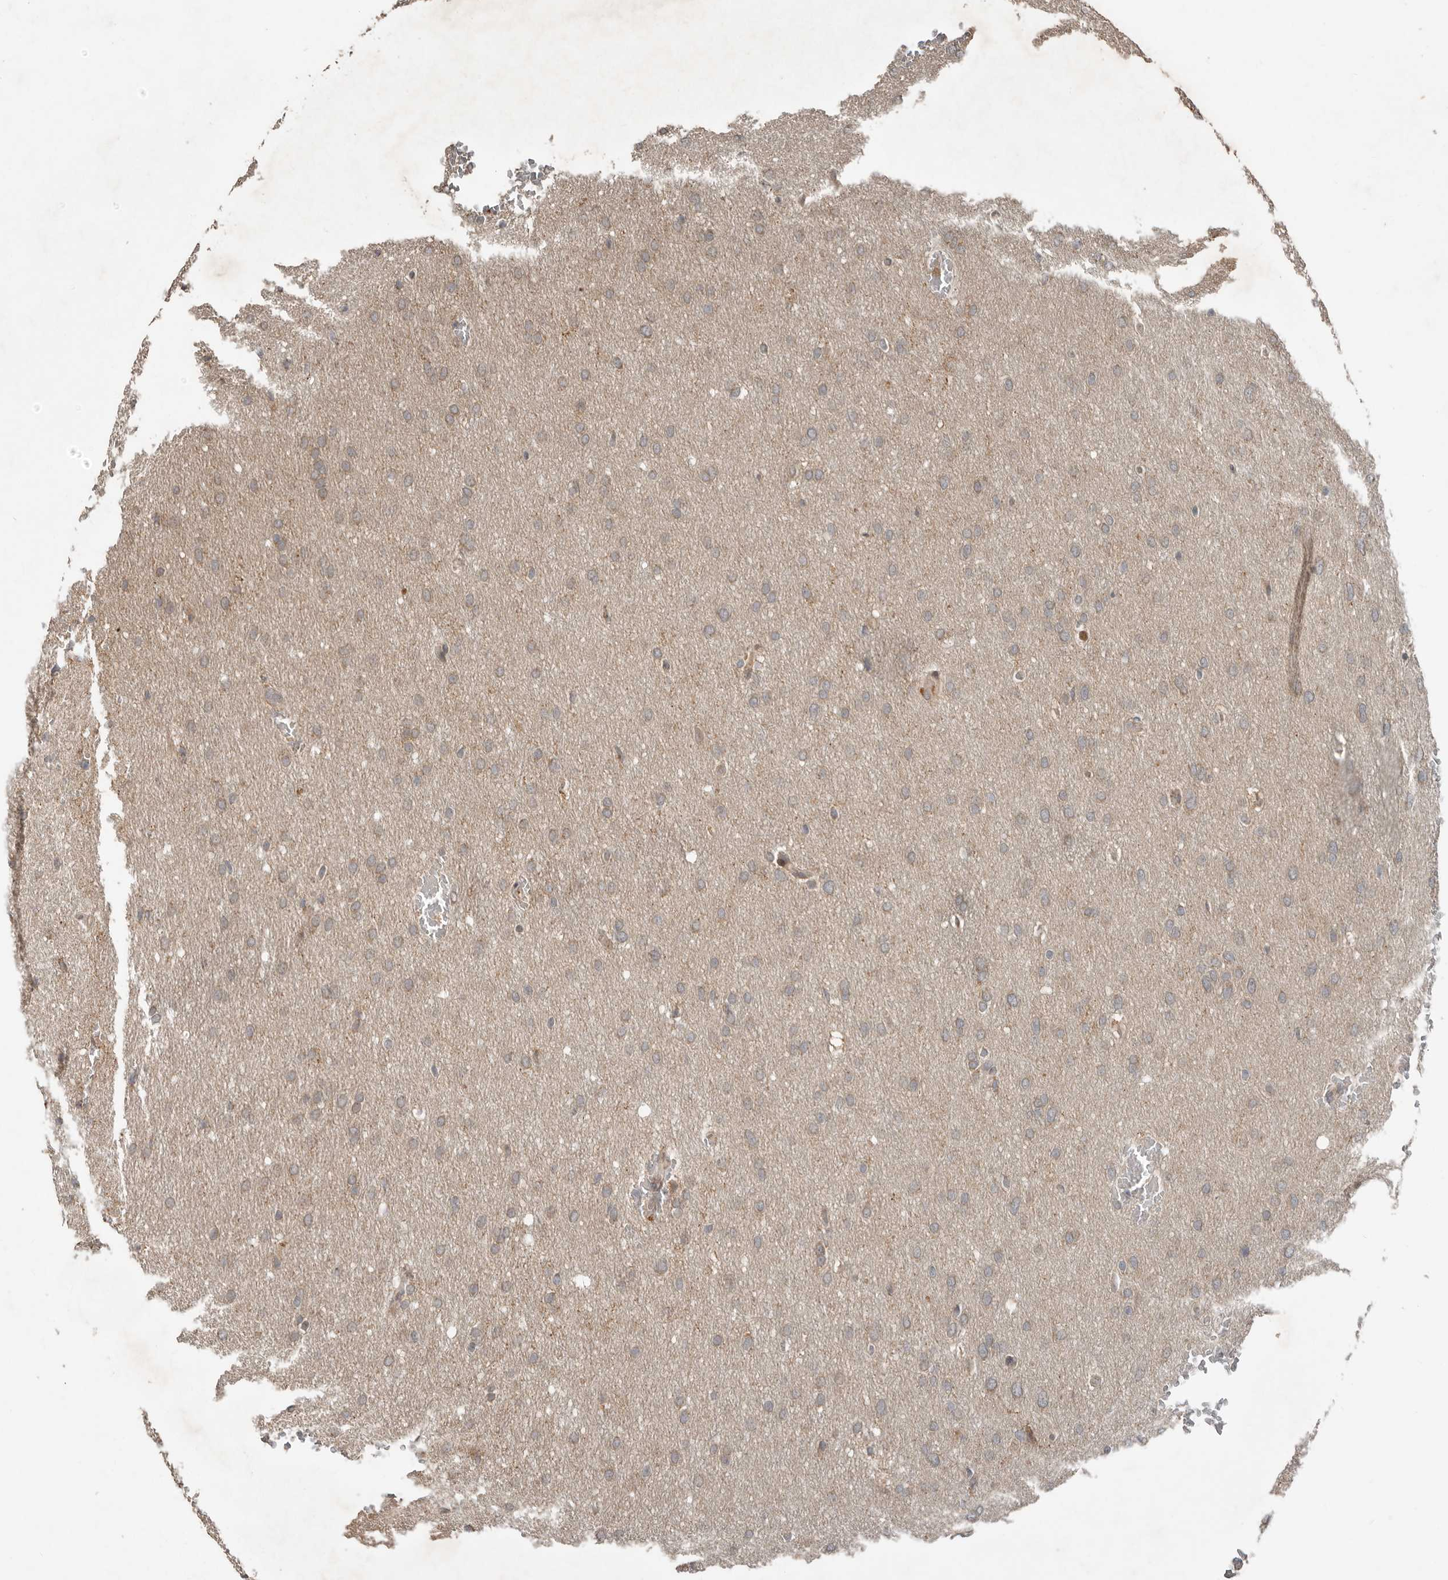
{"staining": {"intensity": "weak", "quantity": ">75%", "location": "cytoplasmic/membranous"}, "tissue": "glioma", "cell_type": "Tumor cells", "image_type": "cancer", "snomed": [{"axis": "morphology", "description": "Glioma, malignant, Low grade"}, {"axis": "topography", "description": "Brain"}], "caption": "The immunohistochemical stain labels weak cytoplasmic/membranous positivity in tumor cells of malignant glioma (low-grade) tissue.", "gene": "SLC6A7", "patient": {"sex": "female", "age": 37}}